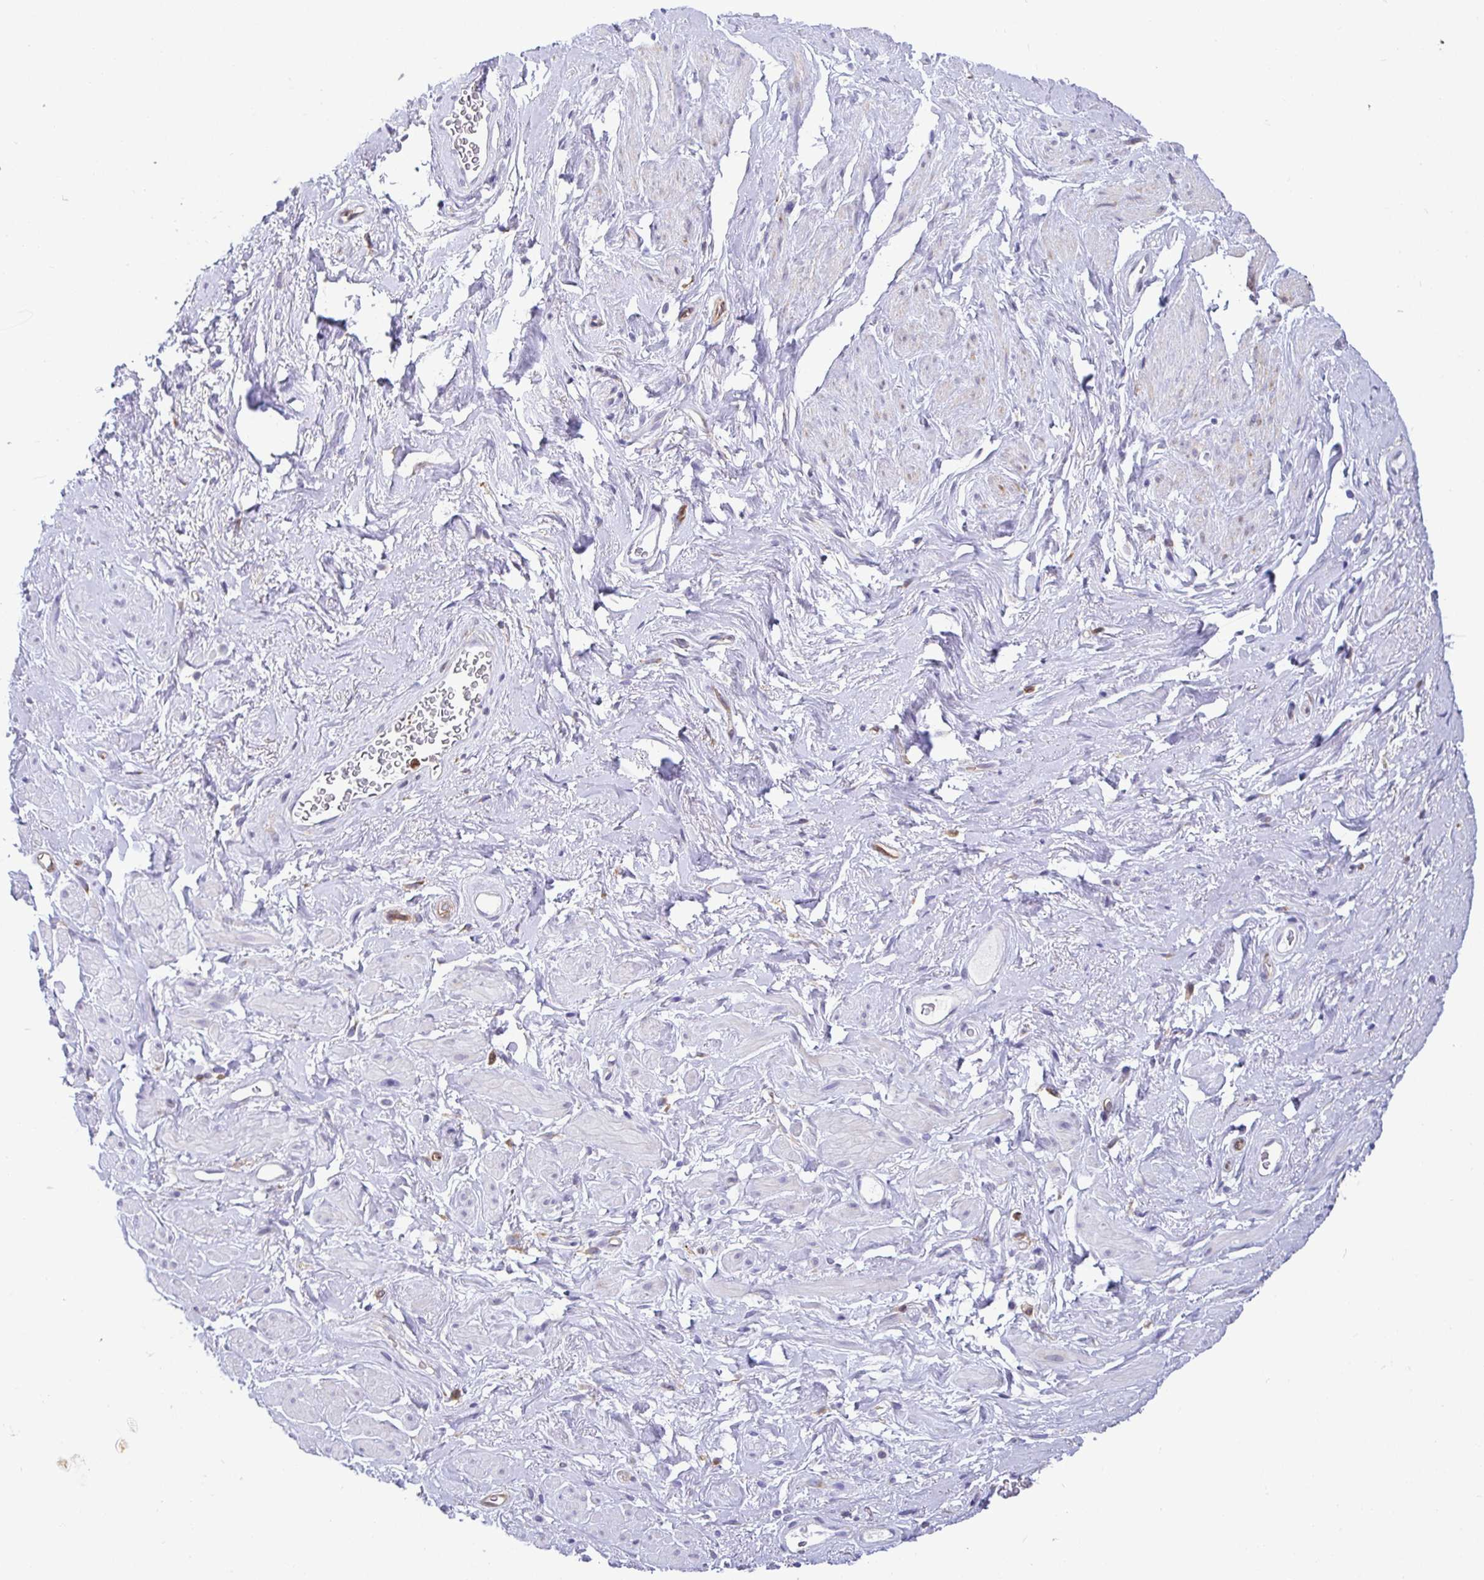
{"staining": {"intensity": "negative", "quantity": "none", "location": "none"}, "tissue": "soft tissue", "cell_type": "Fibroblasts", "image_type": "normal", "snomed": [{"axis": "morphology", "description": "Normal tissue, NOS"}, {"axis": "topography", "description": "Vagina"}, {"axis": "topography", "description": "Peripheral nerve tissue"}], "caption": "Immunohistochemical staining of benign human soft tissue shows no significant expression in fibroblasts.", "gene": "TP53I11", "patient": {"sex": "female", "age": 71}}